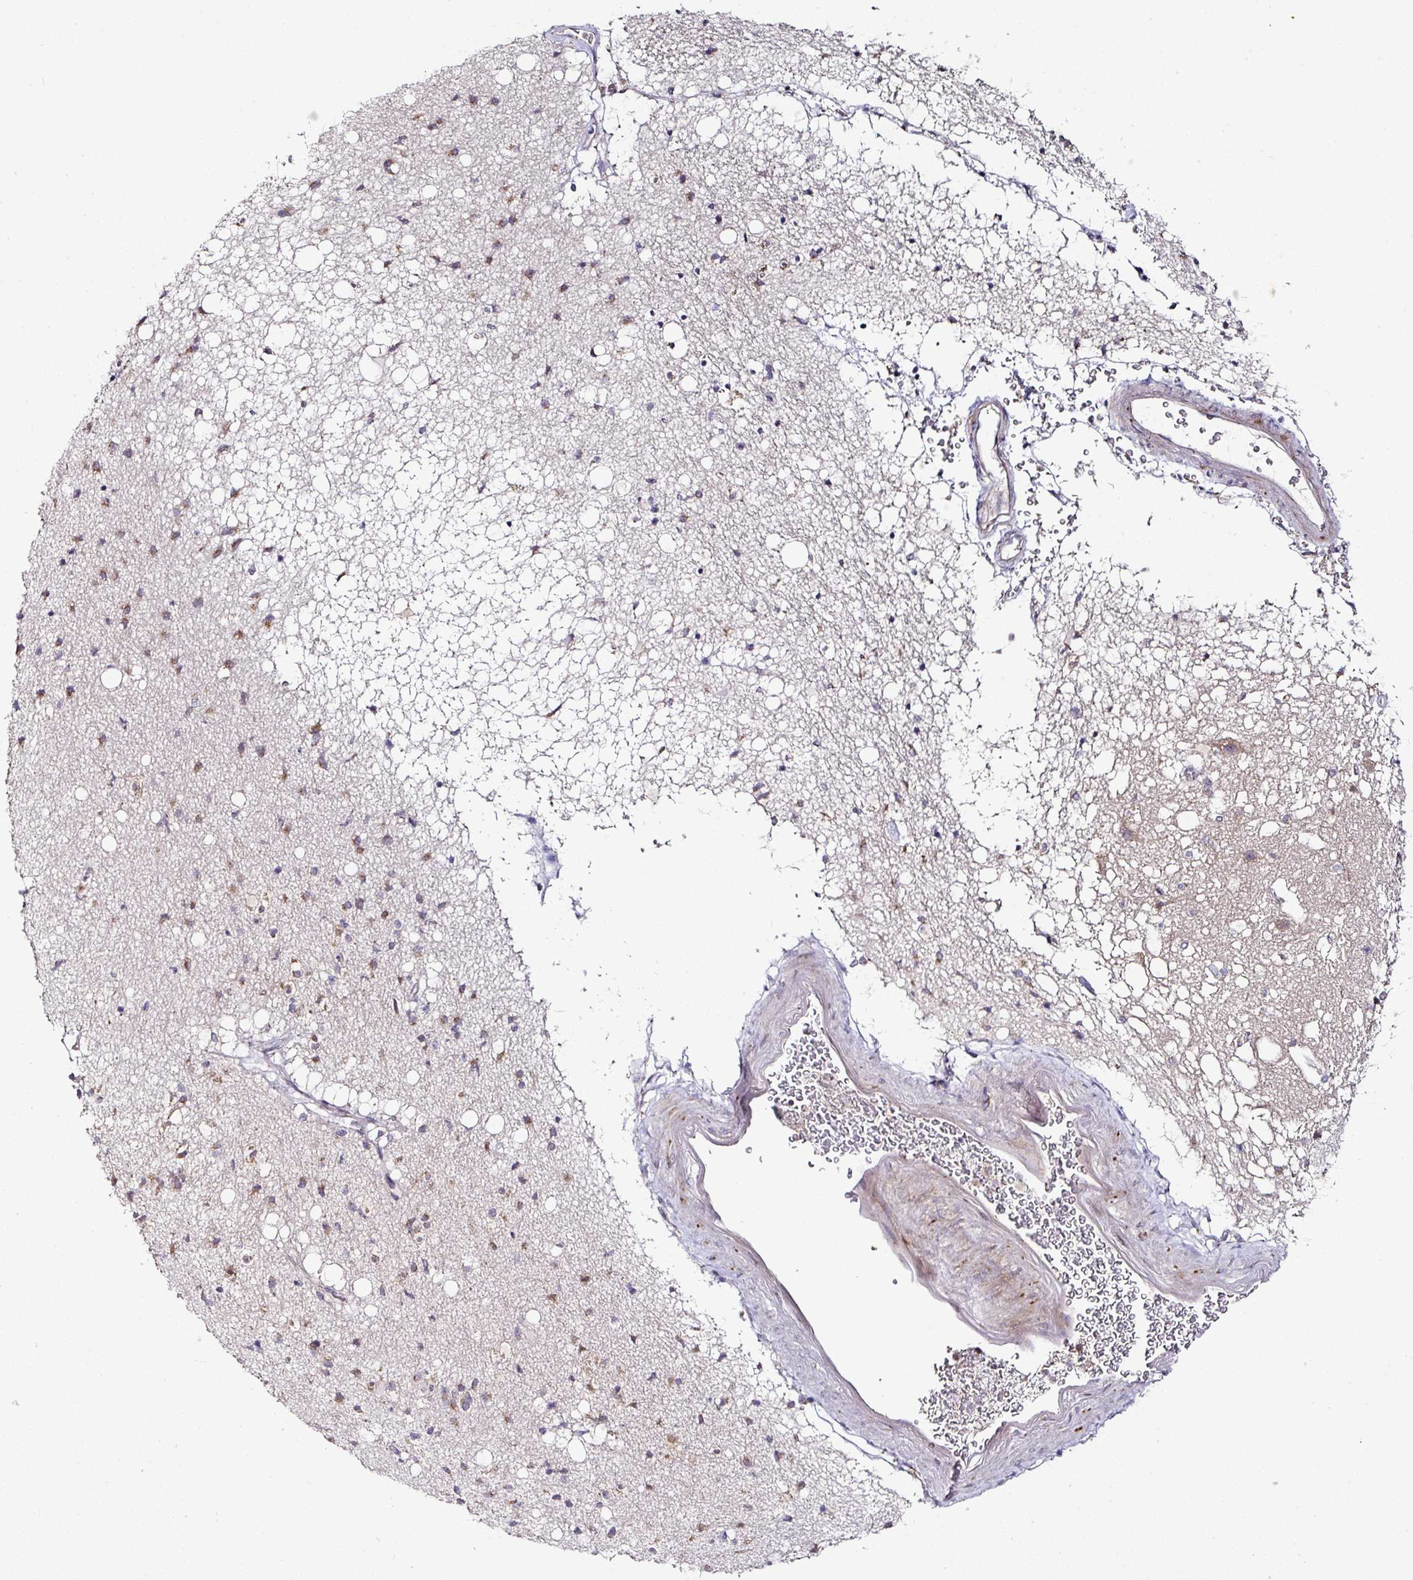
{"staining": {"intensity": "moderate", "quantity": "<25%", "location": "cytoplasmic/membranous"}, "tissue": "caudate", "cell_type": "Glial cells", "image_type": "normal", "snomed": [{"axis": "morphology", "description": "Normal tissue, NOS"}, {"axis": "topography", "description": "Lateral ventricle wall"}], "caption": "Immunohistochemistry image of normal caudate: human caudate stained using IHC shows low levels of moderate protein expression localized specifically in the cytoplasmic/membranous of glial cells, appearing as a cytoplasmic/membranous brown color.", "gene": "SKIC2", "patient": {"sex": "male", "age": 58}}